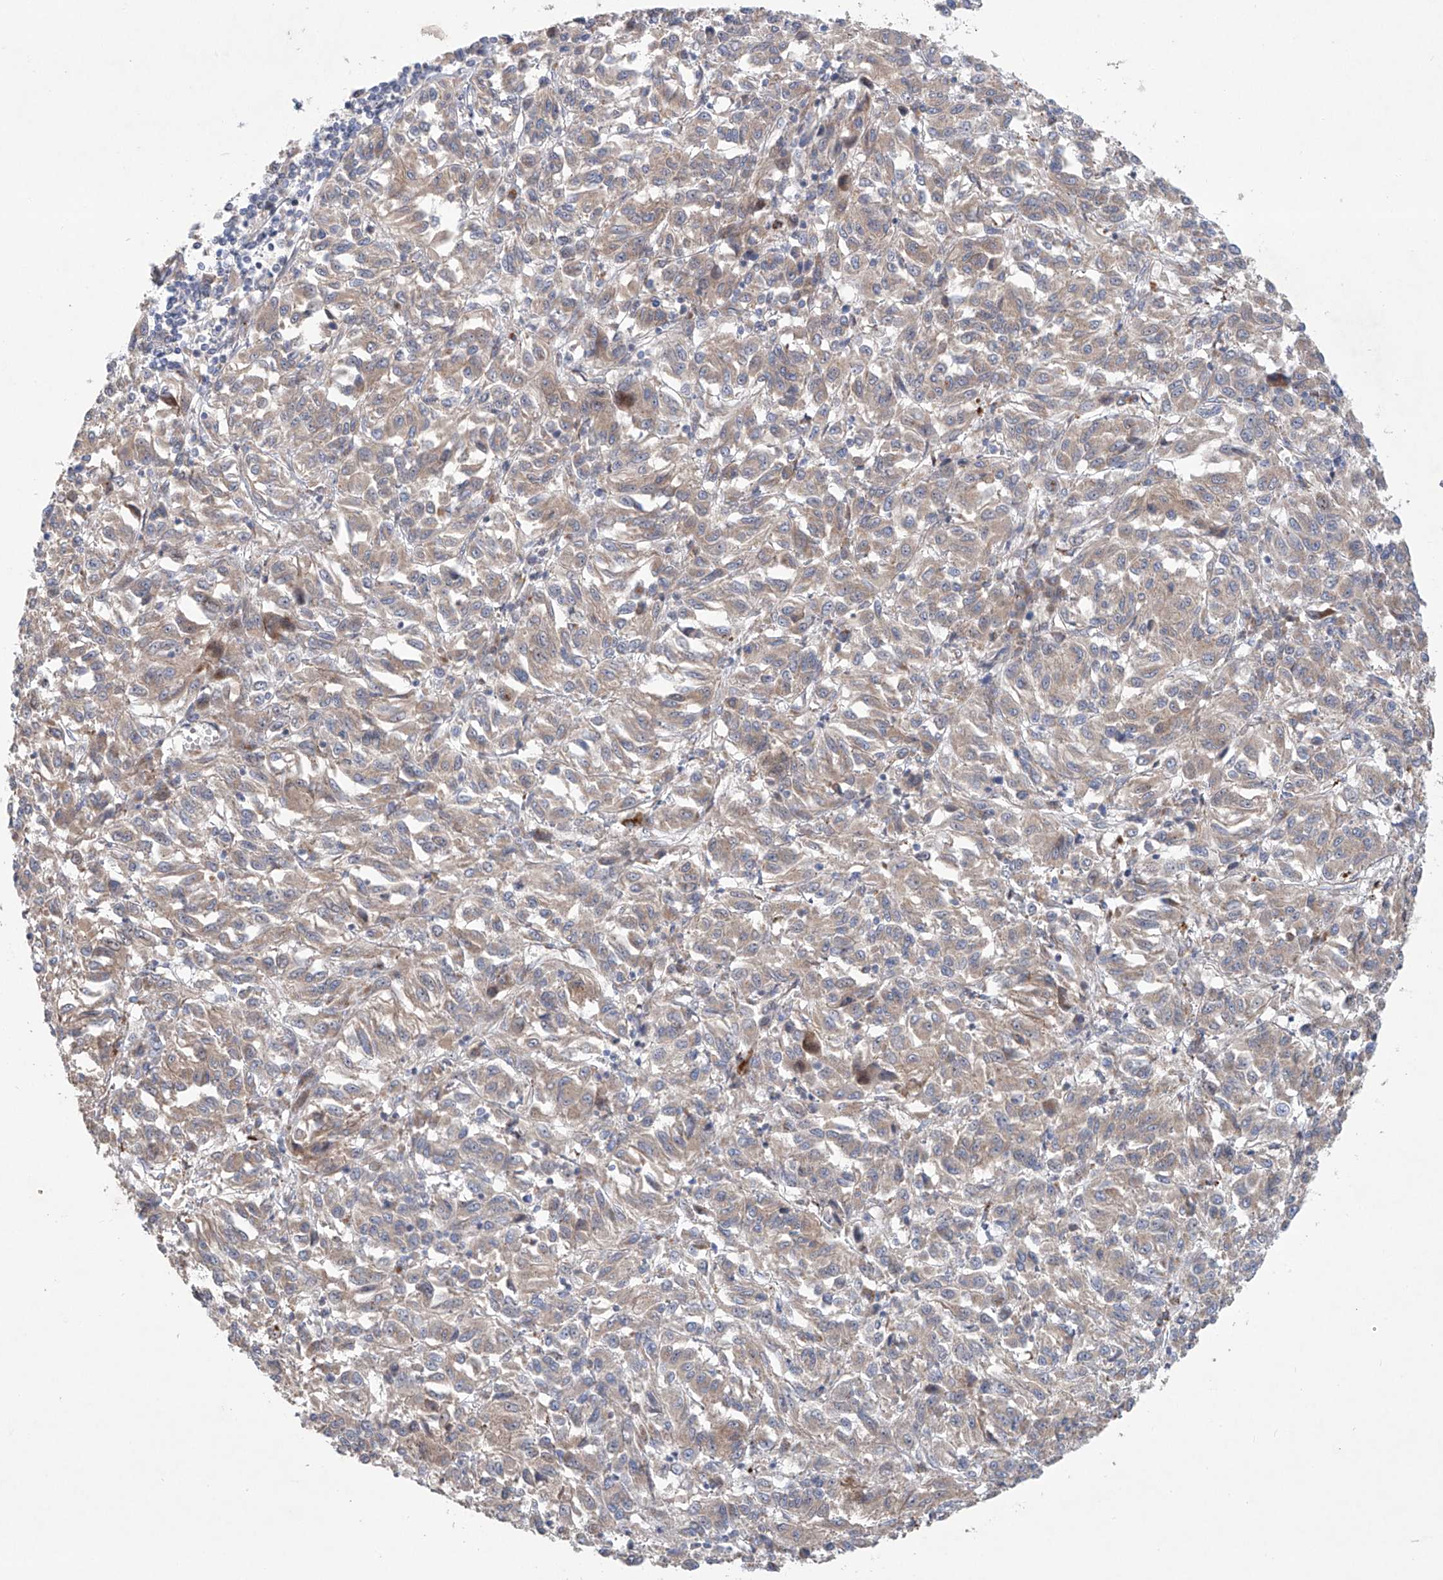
{"staining": {"intensity": "weak", "quantity": ">75%", "location": "cytoplasmic/membranous"}, "tissue": "melanoma", "cell_type": "Tumor cells", "image_type": "cancer", "snomed": [{"axis": "morphology", "description": "Malignant melanoma, Metastatic site"}, {"axis": "topography", "description": "Lung"}], "caption": "Malignant melanoma (metastatic site) tissue shows weak cytoplasmic/membranous expression in about >75% of tumor cells, visualized by immunohistochemistry. Immunohistochemistry (ihc) stains the protein of interest in brown and the nuclei are stained blue.", "gene": "KLC4", "patient": {"sex": "male", "age": 64}}